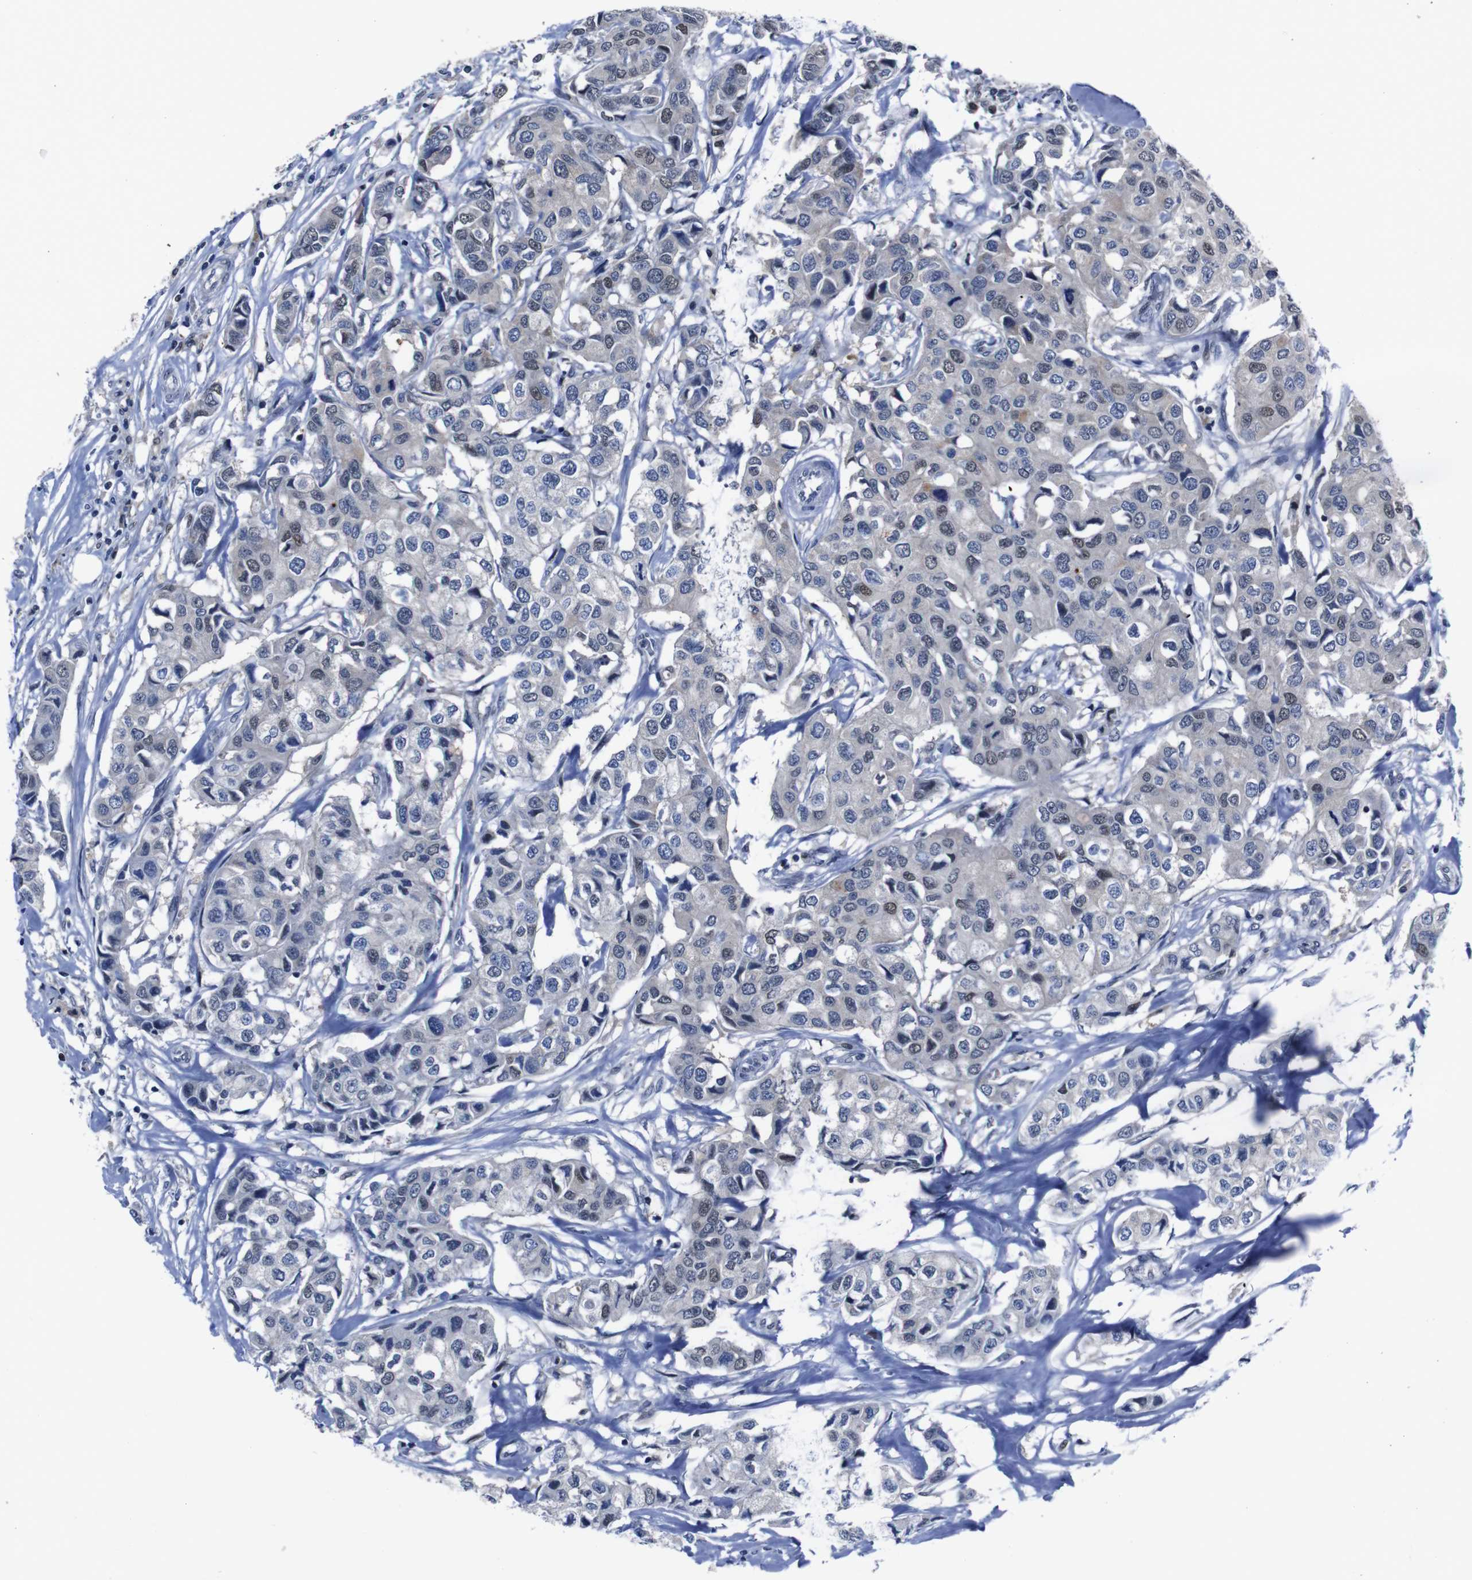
{"staining": {"intensity": "negative", "quantity": "none", "location": "none"}, "tissue": "breast cancer", "cell_type": "Tumor cells", "image_type": "cancer", "snomed": [{"axis": "morphology", "description": "Duct carcinoma"}, {"axis": "topography", "description": "Breast"}], "caption": "Breast invasive ductal carcinoma was stained to show a protein in brown. There is no significant expression in tumor cells.", "gene": "SEMA4B", "patient": {"sex": "female", "age": 80}}